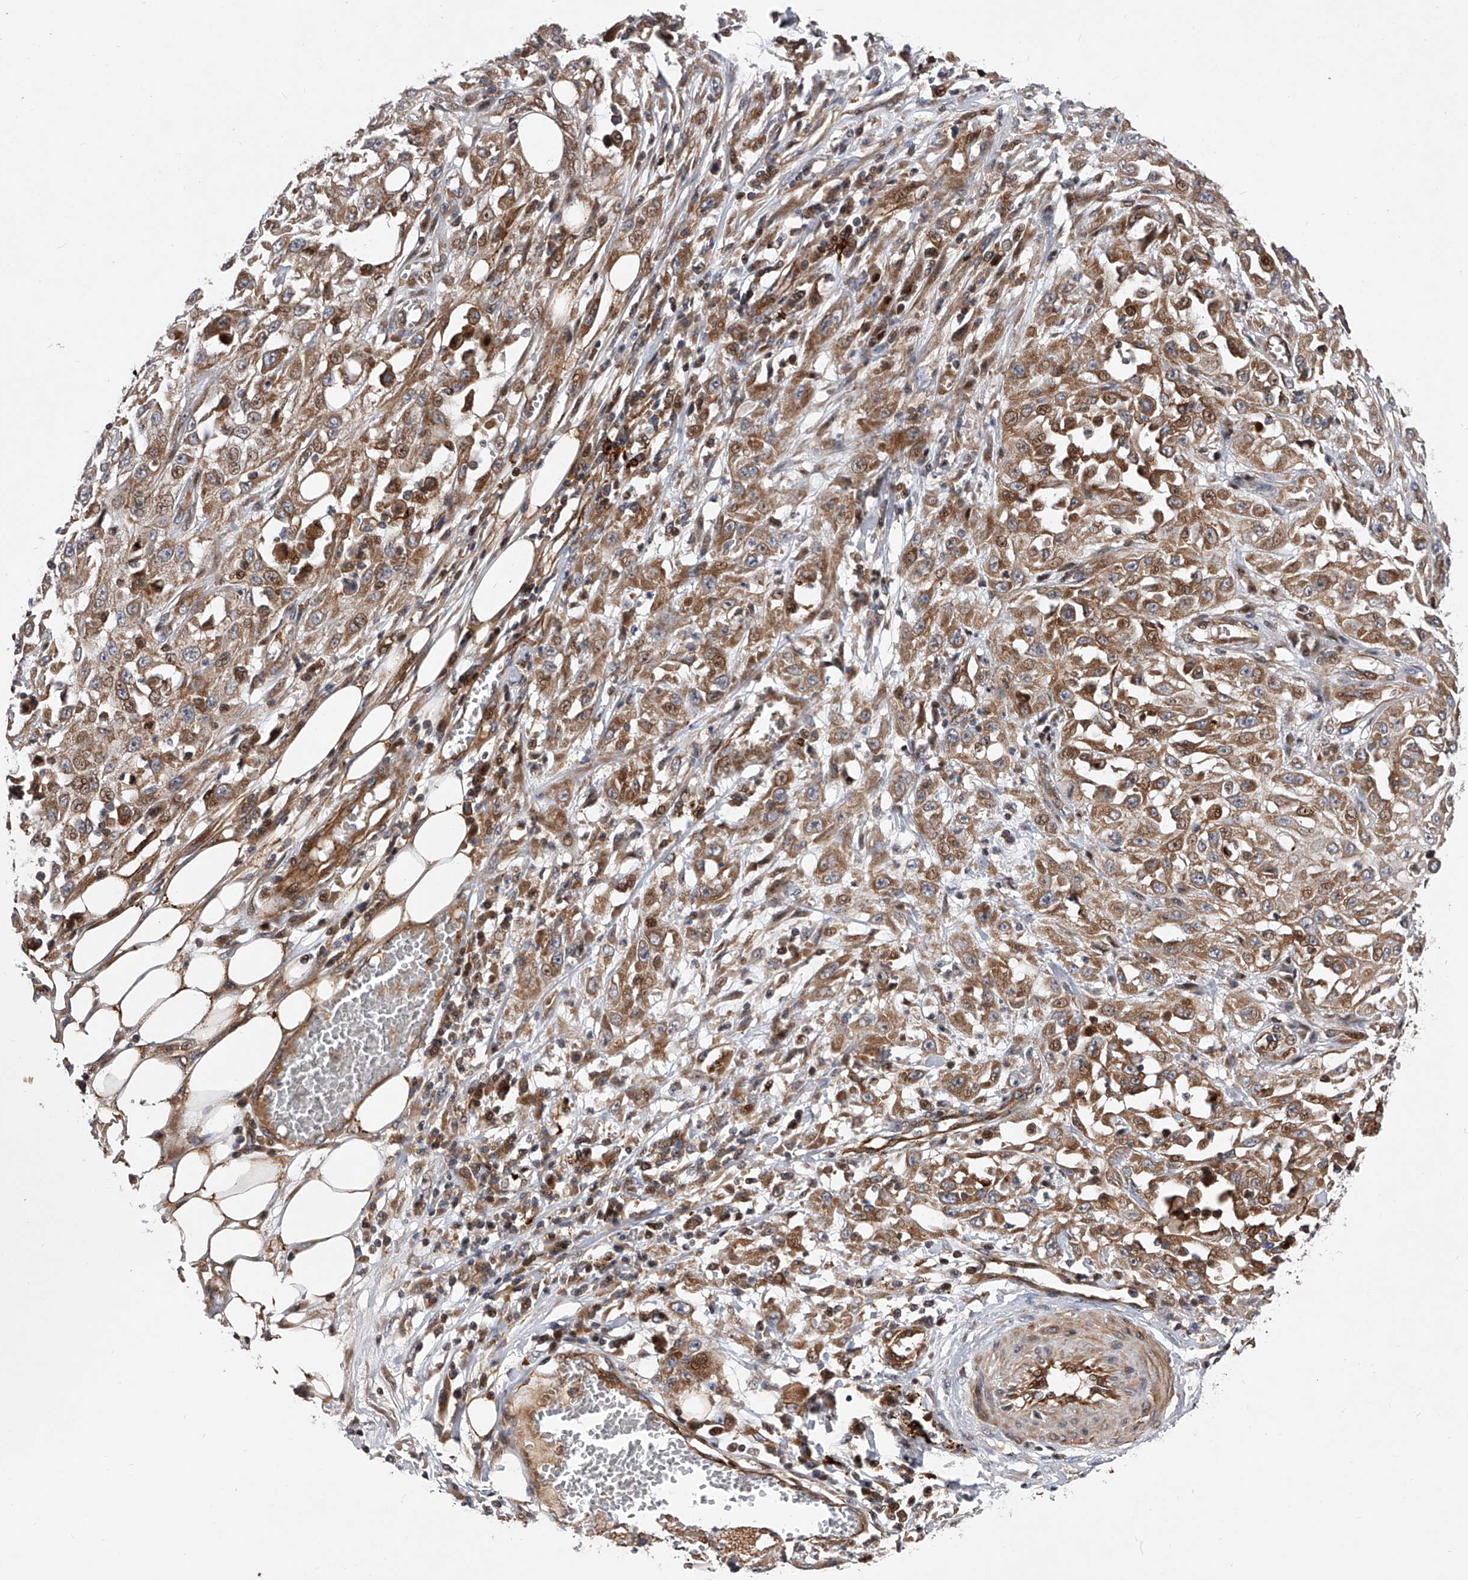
{"staining": {"intensity": "moderate", "quantity": ">75%", "location": "cytoplasmic/membranous"}, "tissue": "skin cancer", "cell_type": "Tumor cells", "image_type": "cancer", "snomed": [{"axis": "morphology", "description": "Squamous cell carcinoma, NOS"}, {"axis": "morphology", "description": "Squamous cell carcinoma, metastatic, NOS"}, {"axis": "topography", "description": "Skin"}, {"axis": "topography", "description": "Lymph node"}], "caption": "Immunohistochemistry (DAB) staining of squamous cell carcinoma (skin) shows moderate cytoplasmic/membranous protein positivity in about >75% of tumor cells.", "gene": "PDSS2", "patient": {"sex": "male", "age": 75}}